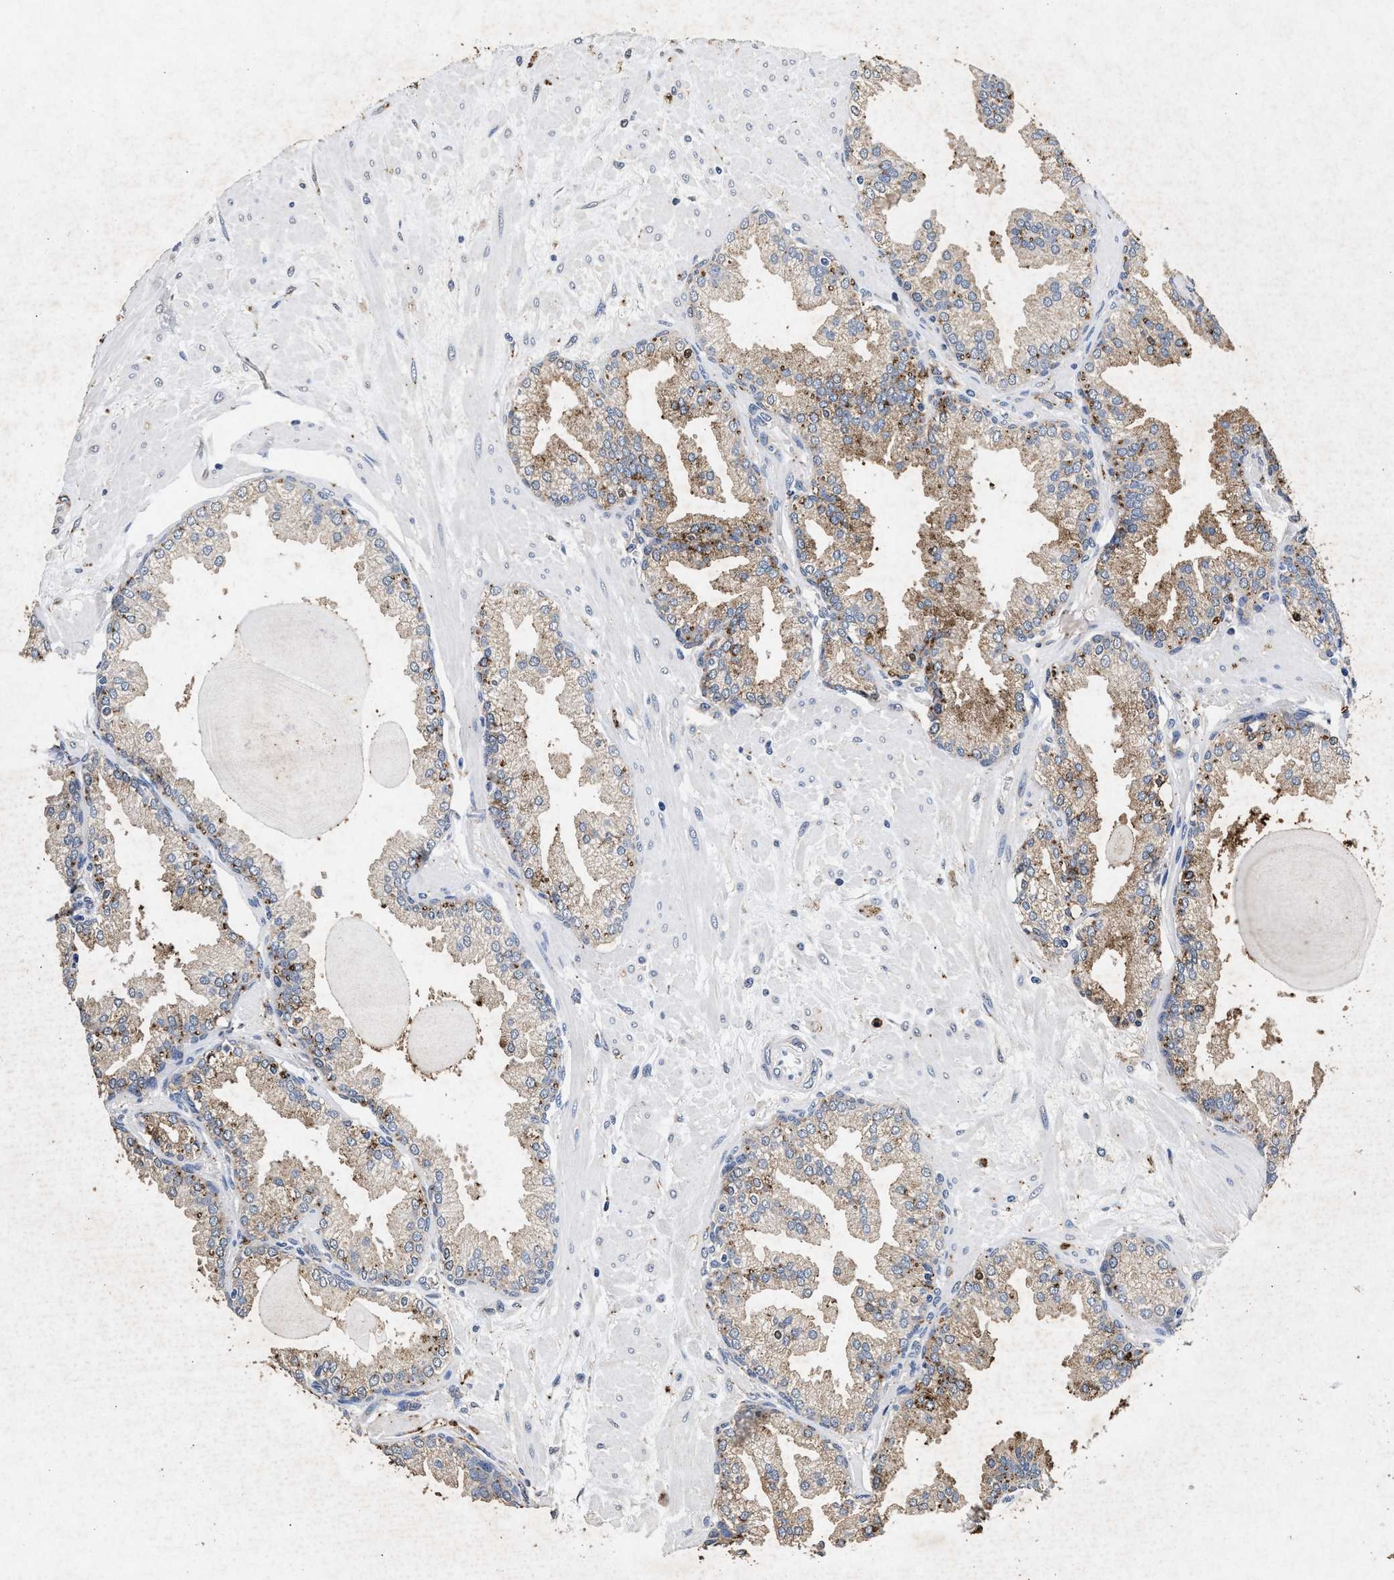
{"staining": {"intensity": "moderate", "quantity": "25%-75%", "location": "cytoplasmic/membranous"}, "tissue": "prostate", "cell_type": "Glandular cells", "image_type": "normal", "snomed": [{"axis": "morphology", "description": "Normal tissue, NOS"}, {"axis": "topography", "description": "Prostate"}], "caption": "Unremarkable prostate exhibits moderate cytoplasmic/membranous positivity in about 25%-75% of glandular cells, visualized by immunohistochemistry. Using DAB (brown) and hematoxylin (blue) stains, captured at high magnification using brightfield microscopy.", "gene": "LTB4R2", "patient": {"sex": "male", "age": 51}}